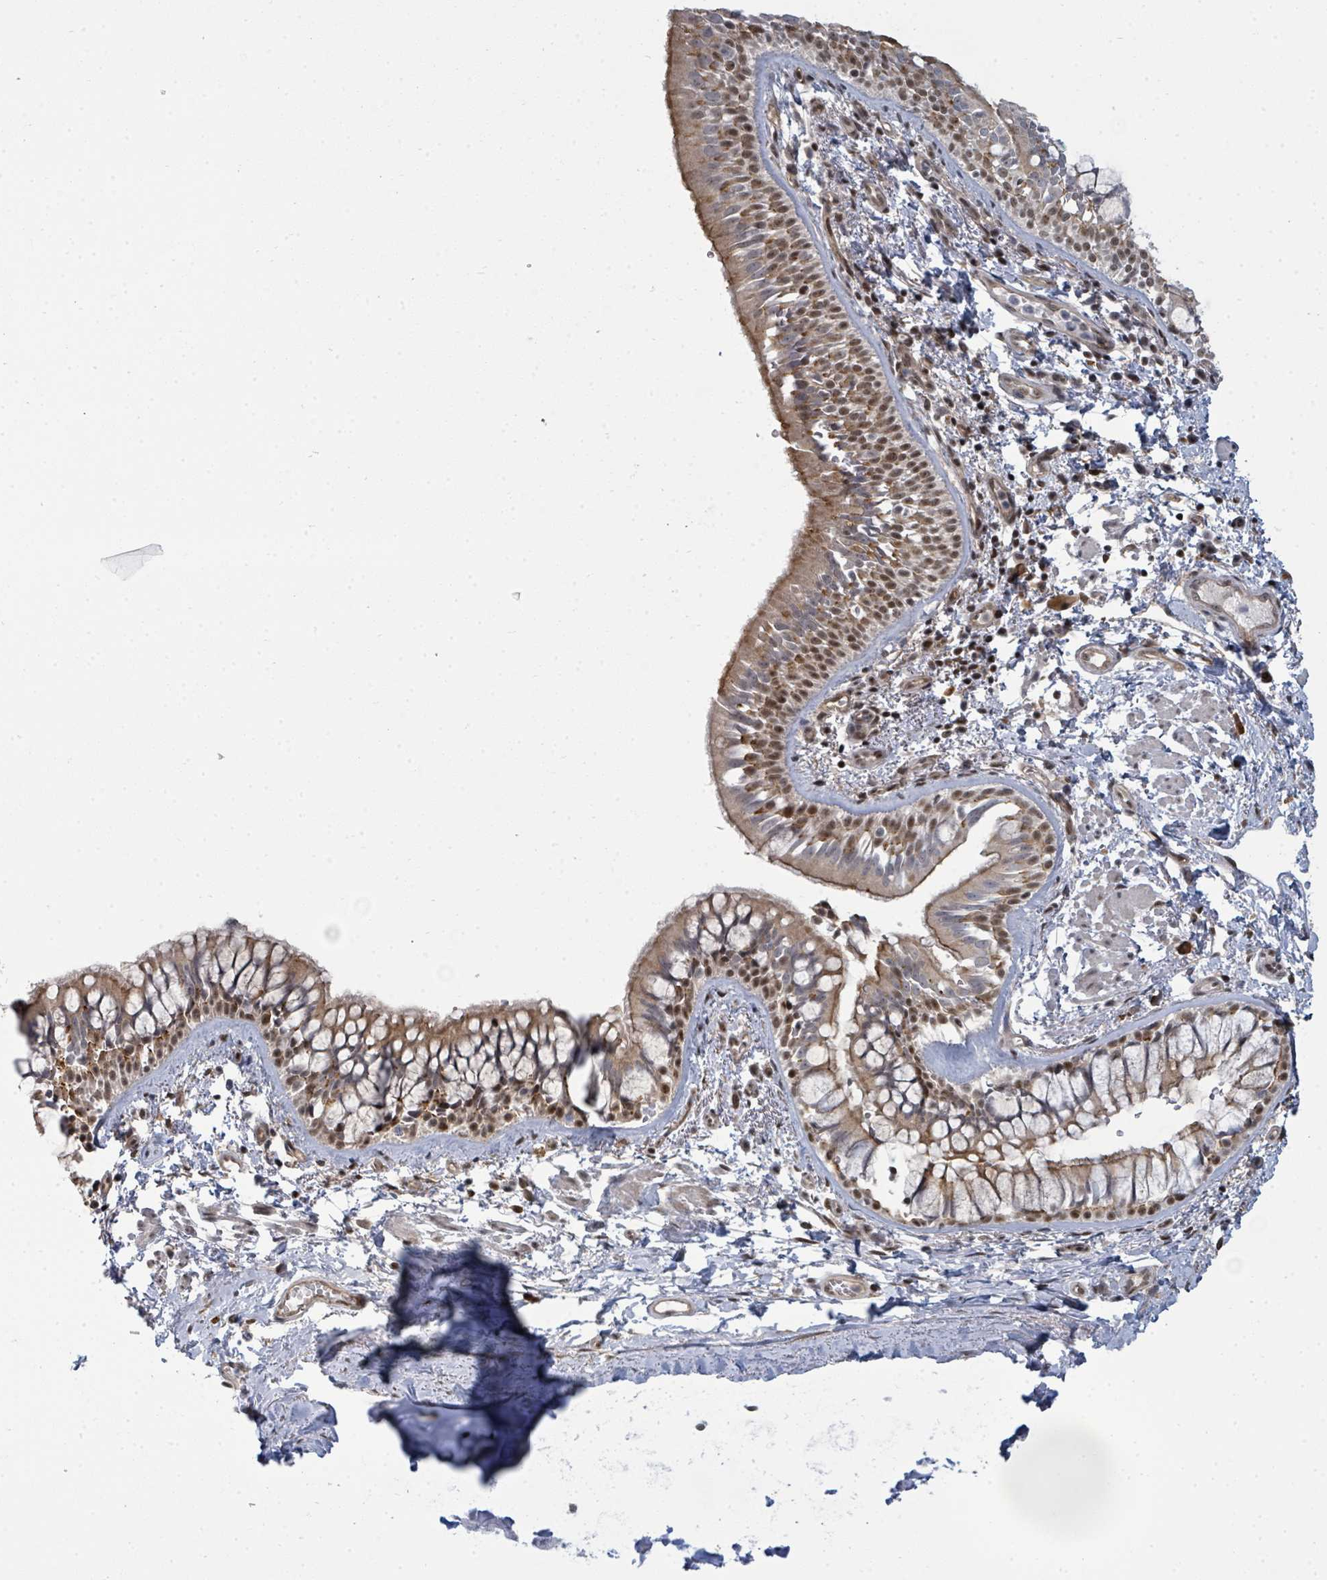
{"staining": {"intensity": "moderate", "quantity": "25%-75%", "location": "cytoplasmic/membranous,nuclear"}, "tissue": "bronchus", "cell_type": "Respiratory epithelial cells", "image_type": "normal", "snomed": [{"axis": "morphology", "description": "Normal tissue, NOS"}, {"axis": "topography", "description": "Lymph node"}, {"axis": "topography", "description": "Cartilage tissue"}, {"axis": "topography", "description": "Bronchus"}], "caption": "Immunohistochemical staining of unremarkable bronchus exhibits 25%-75% levels of moderate cytoplasmic/membranous,nuclear protein positivity in approximately 25%-75% of respiratory epithelial cells.", "gene": "PSMG2", "patient": {"sex": "female", "age": 70}}